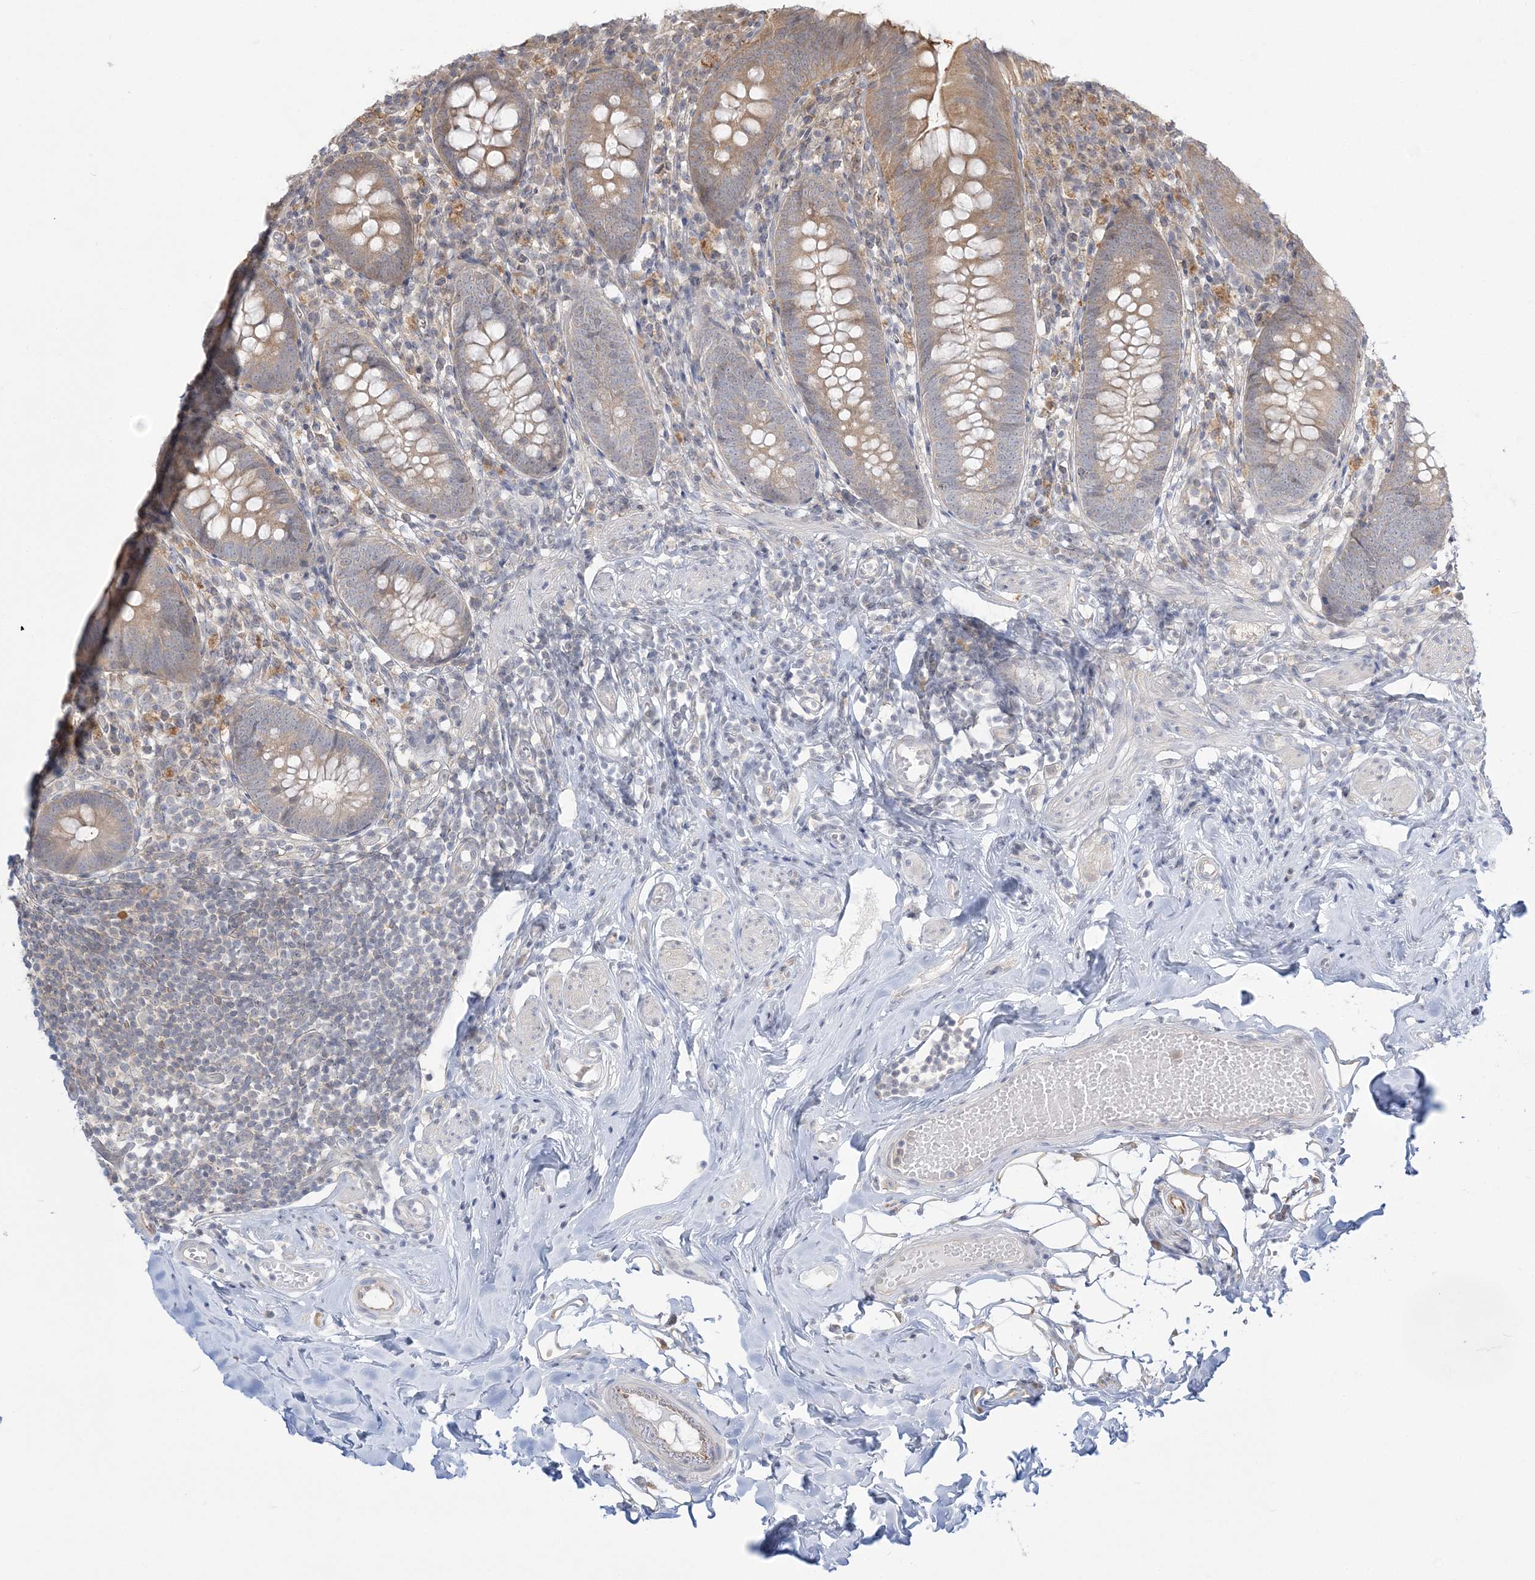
{"staining": {"intensity": "moderate", "quantity": "25%-75%", "location": "cytoplasmic/membranous"}, "tissue": "appendix", "cell_type": "Glandular cells", "image_type": "normal", "snomed": [{"axis": "morphology", "description": "Normal tissue, NOS"}, {"axis": "topography", "description": "Appendix"}], "caption": "Moderate cytoplasmic/membranous protein positivity is appreciated in about 25%-75% of glandular cells in appendix. (DAB (3,3'-diaminobenzidine) IHC, brown staining for protein, blue staining for nuclei).", "gene": "THADA", "patient": {"sex": "female", "age": 62}}